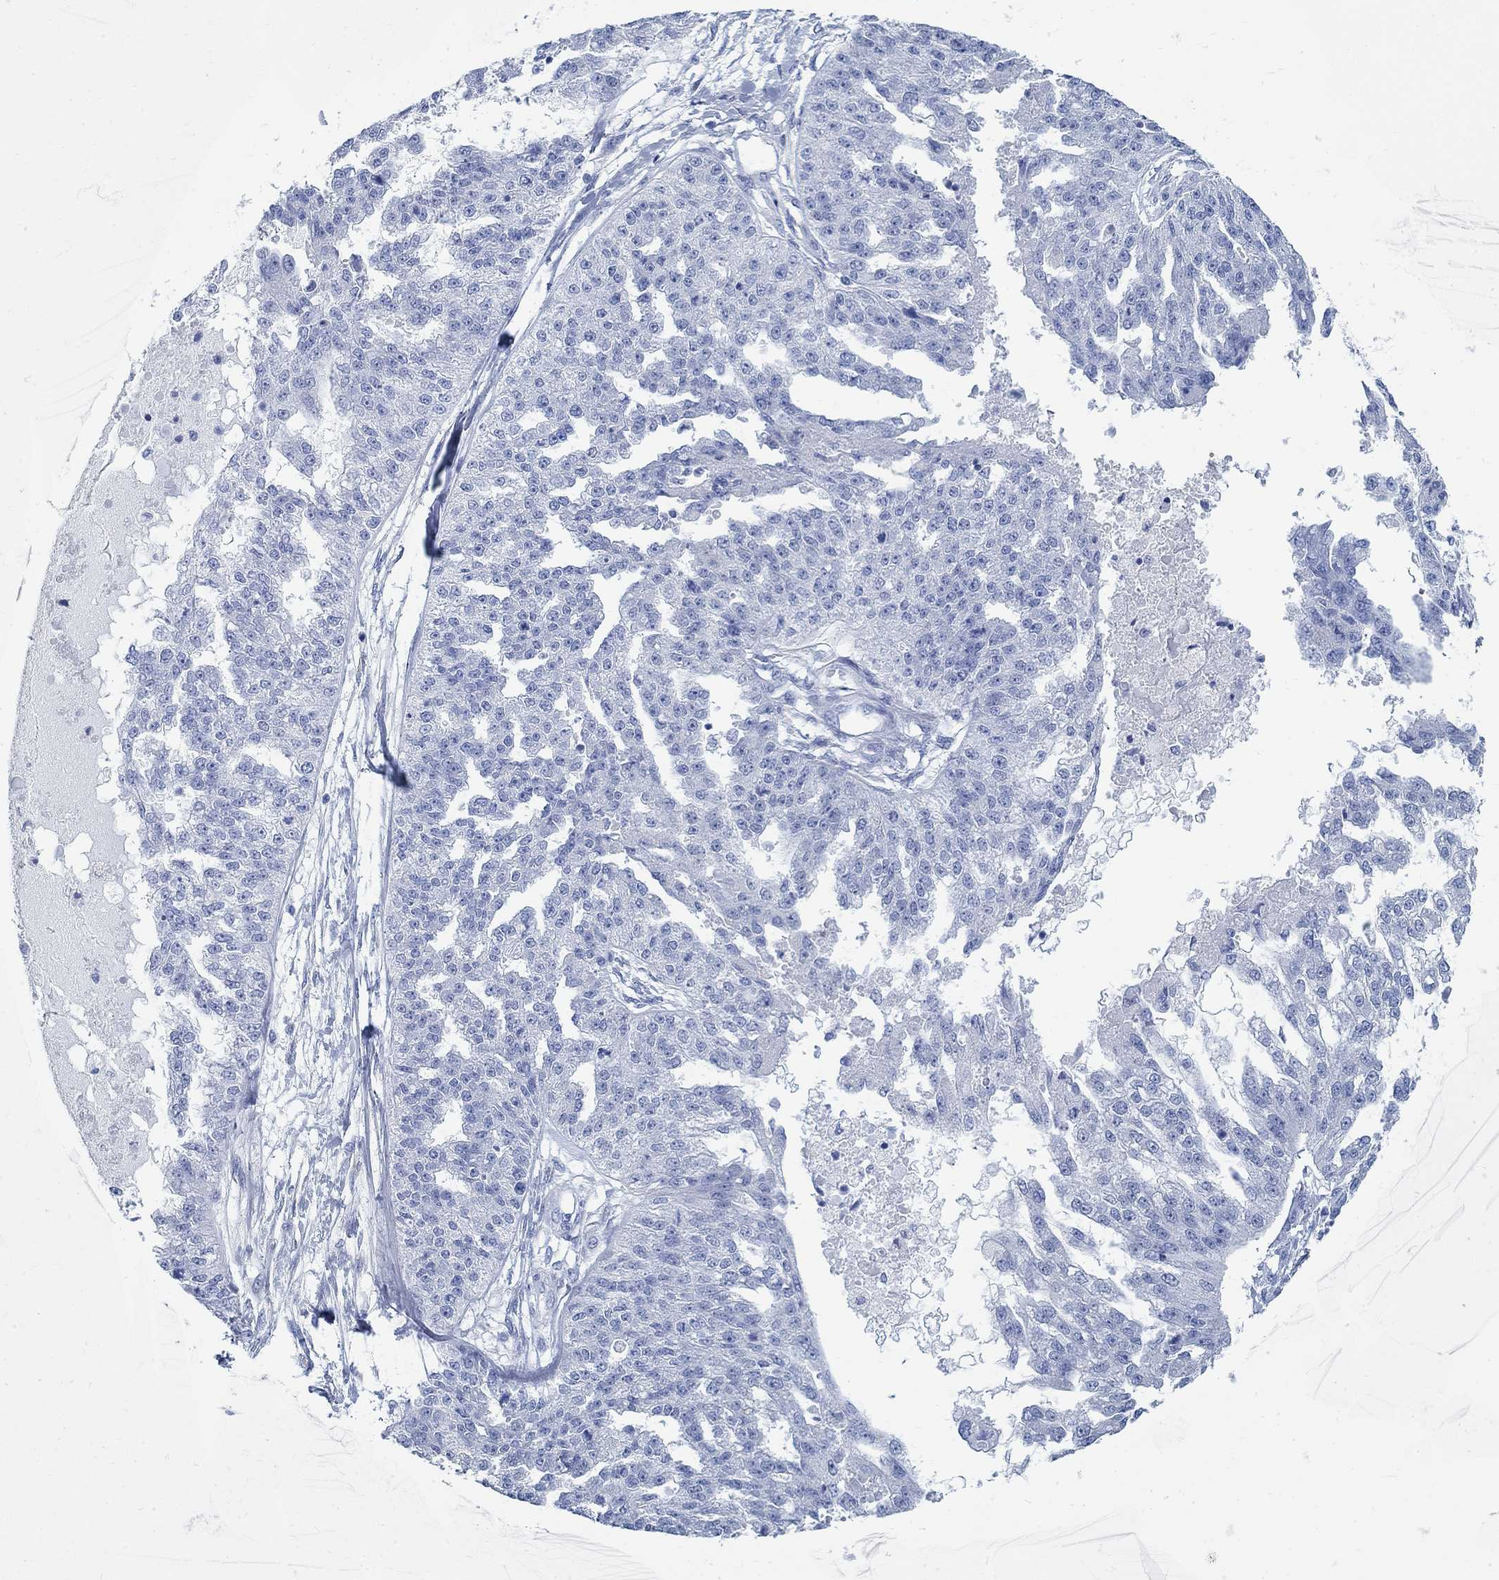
{"staining": {"intensity": "negative", "quantity": "none", "location": "none"}, "tissue": "ovarian cancer", "cell_type": "Tumor cells", "image_type": "cancer", "snomed": [{"axis": "morphology", "description": "Cystadenocarcinoma, serous, NOS"}, {"axis": "topography", "description": "Ovary"}], "caption": "Ovarian serous cystadenocarcinoma was stained to show a protein in brown. There is no significant positivity in tumor cells.", "gene": "RBM20", "patient": {"sex": "female", "age": 58}}